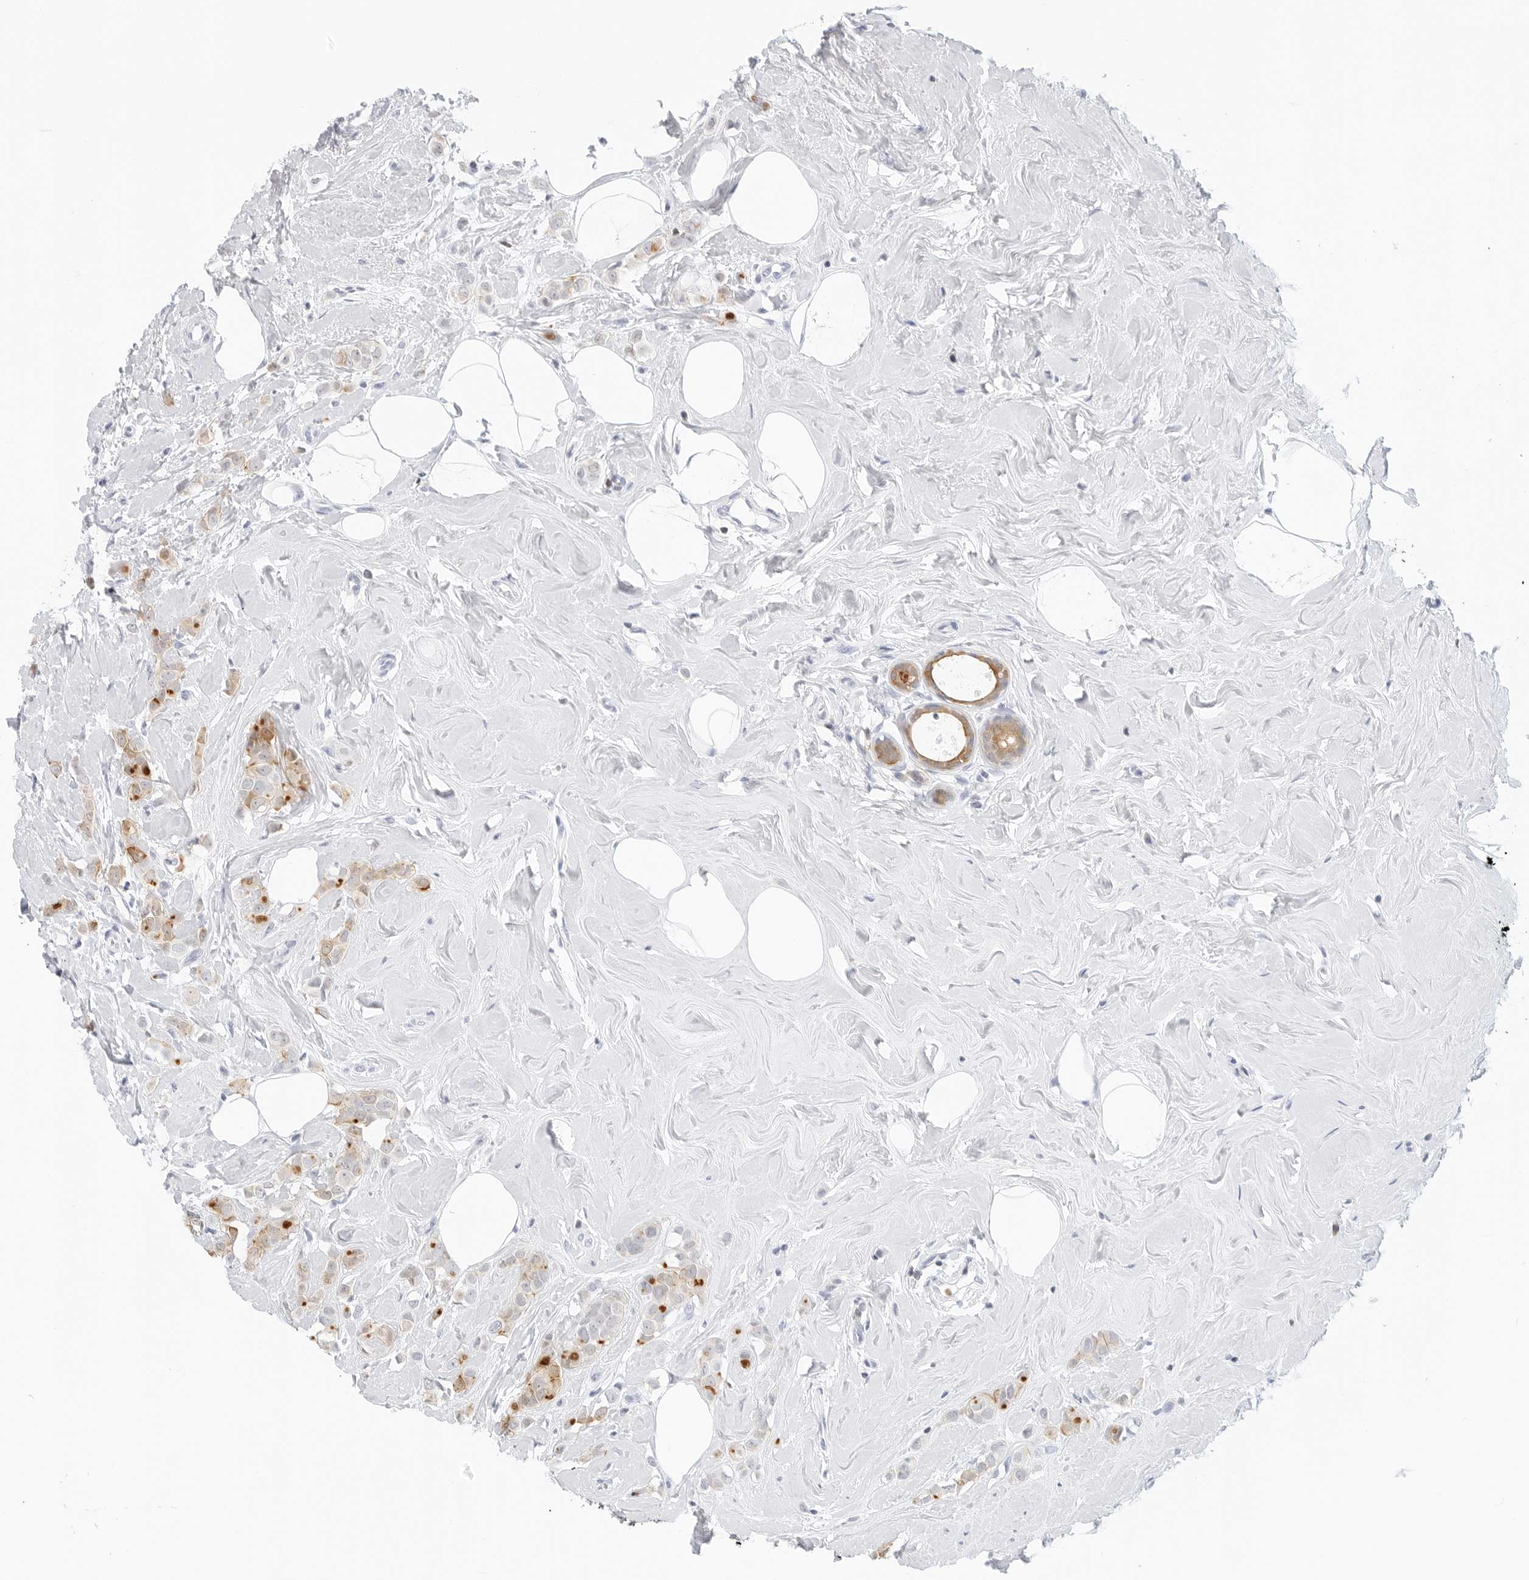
{"staining": {"intensity": "moderate", "quantity": "25%-75%", "location": "cytoplasmic/membranous"}, "tissue": "breast cancer", "cell_type": "Tumor cells", "image_type": "cancer", "snomed": [{"axis": "morphology", "description": "Lobular carcinoma"}, {"axis": "topography", "description": "Breast"}], "caption": "Immunohistochemistry micrograph of human breast cancer stained for a protein (brown), which reveals medium levels of moderate cytoplasmic/membranous staining in about 25%-75% of tumor cells.", "gene": "SLC9A3R1", "patient": {"sex": "female", "age": 47}}